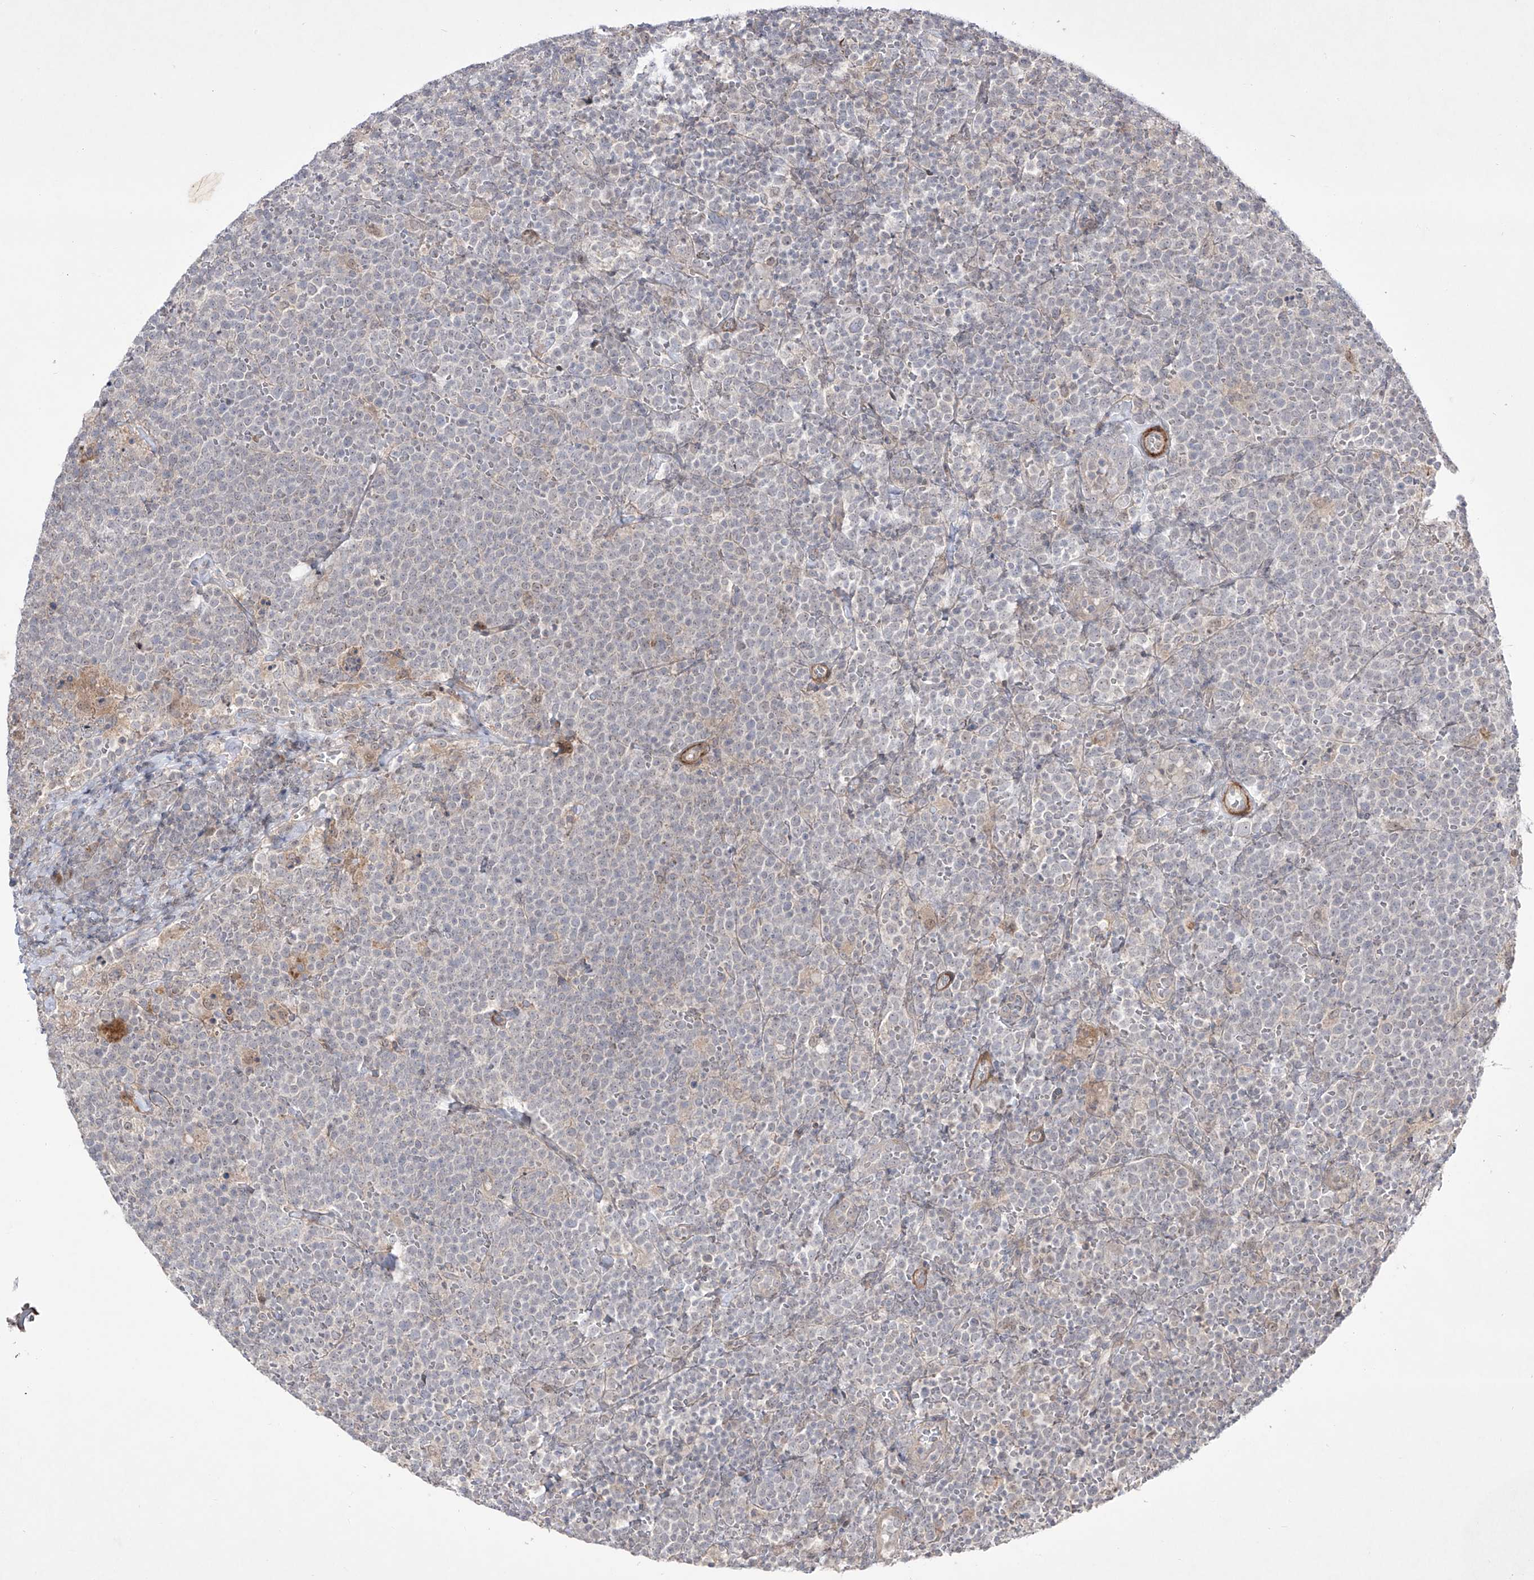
{"staining": {"intensity": "negative", "quantity": "none", "location": "none"}, "tissue": "lymphoma", "cell_type": "Tumor cells", "image_type": "cancer", "snomed": [{"axis": "morphology", "description": "Malignant lymphoma, non-Hodgkin's type, High grade"}, {"axis": "topography", "description": "Lymph node"}], "caption": "There is no significant staining in tumor cells of lymphoma.", "gene": "KDM1B", "patient": {"sex": "male", "age": 61}}